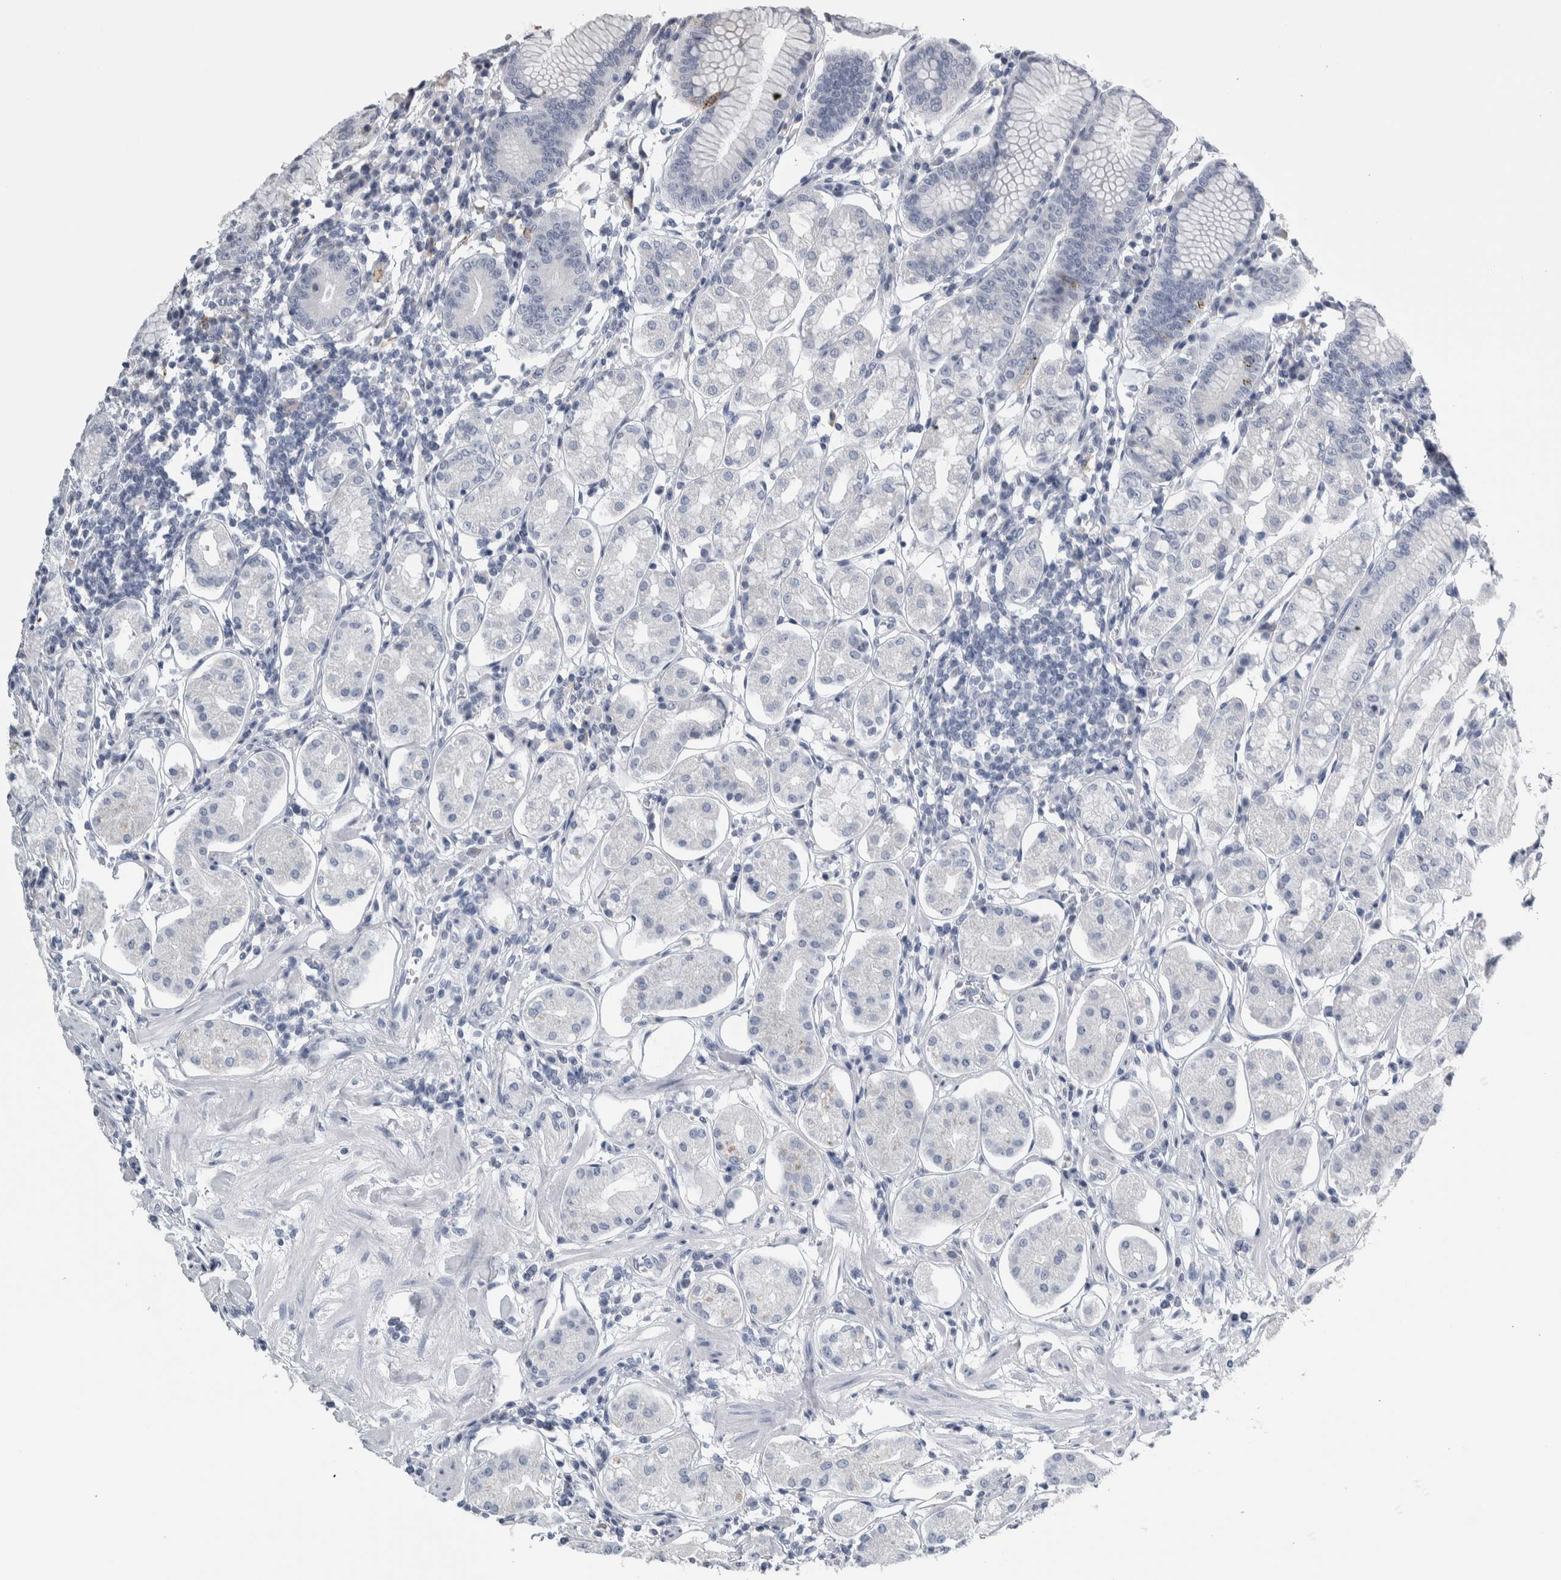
{"staining": {"intensity": "strong", "quantity": "<25%", "location": "cytoplasmic/membranous"}, "tissue": "stomach", "cell_type": "Glandular cells", "image_type": "normal", "snomed": [{"axis": "morphology", "description": "Normal tissue, NOS"}, {"axis": "topography", "description": "Stomach"}, {"axis": "topography", "description": "Stomach, lower"}], "caption": "The photomicrograph shows staining of unremarkable stomach, revealing strong cytoplasmic/membranous protein expression (brown color) within glandular cells.", "gene": "CDH17", "patient": {"sex": "female", "age": 56}}